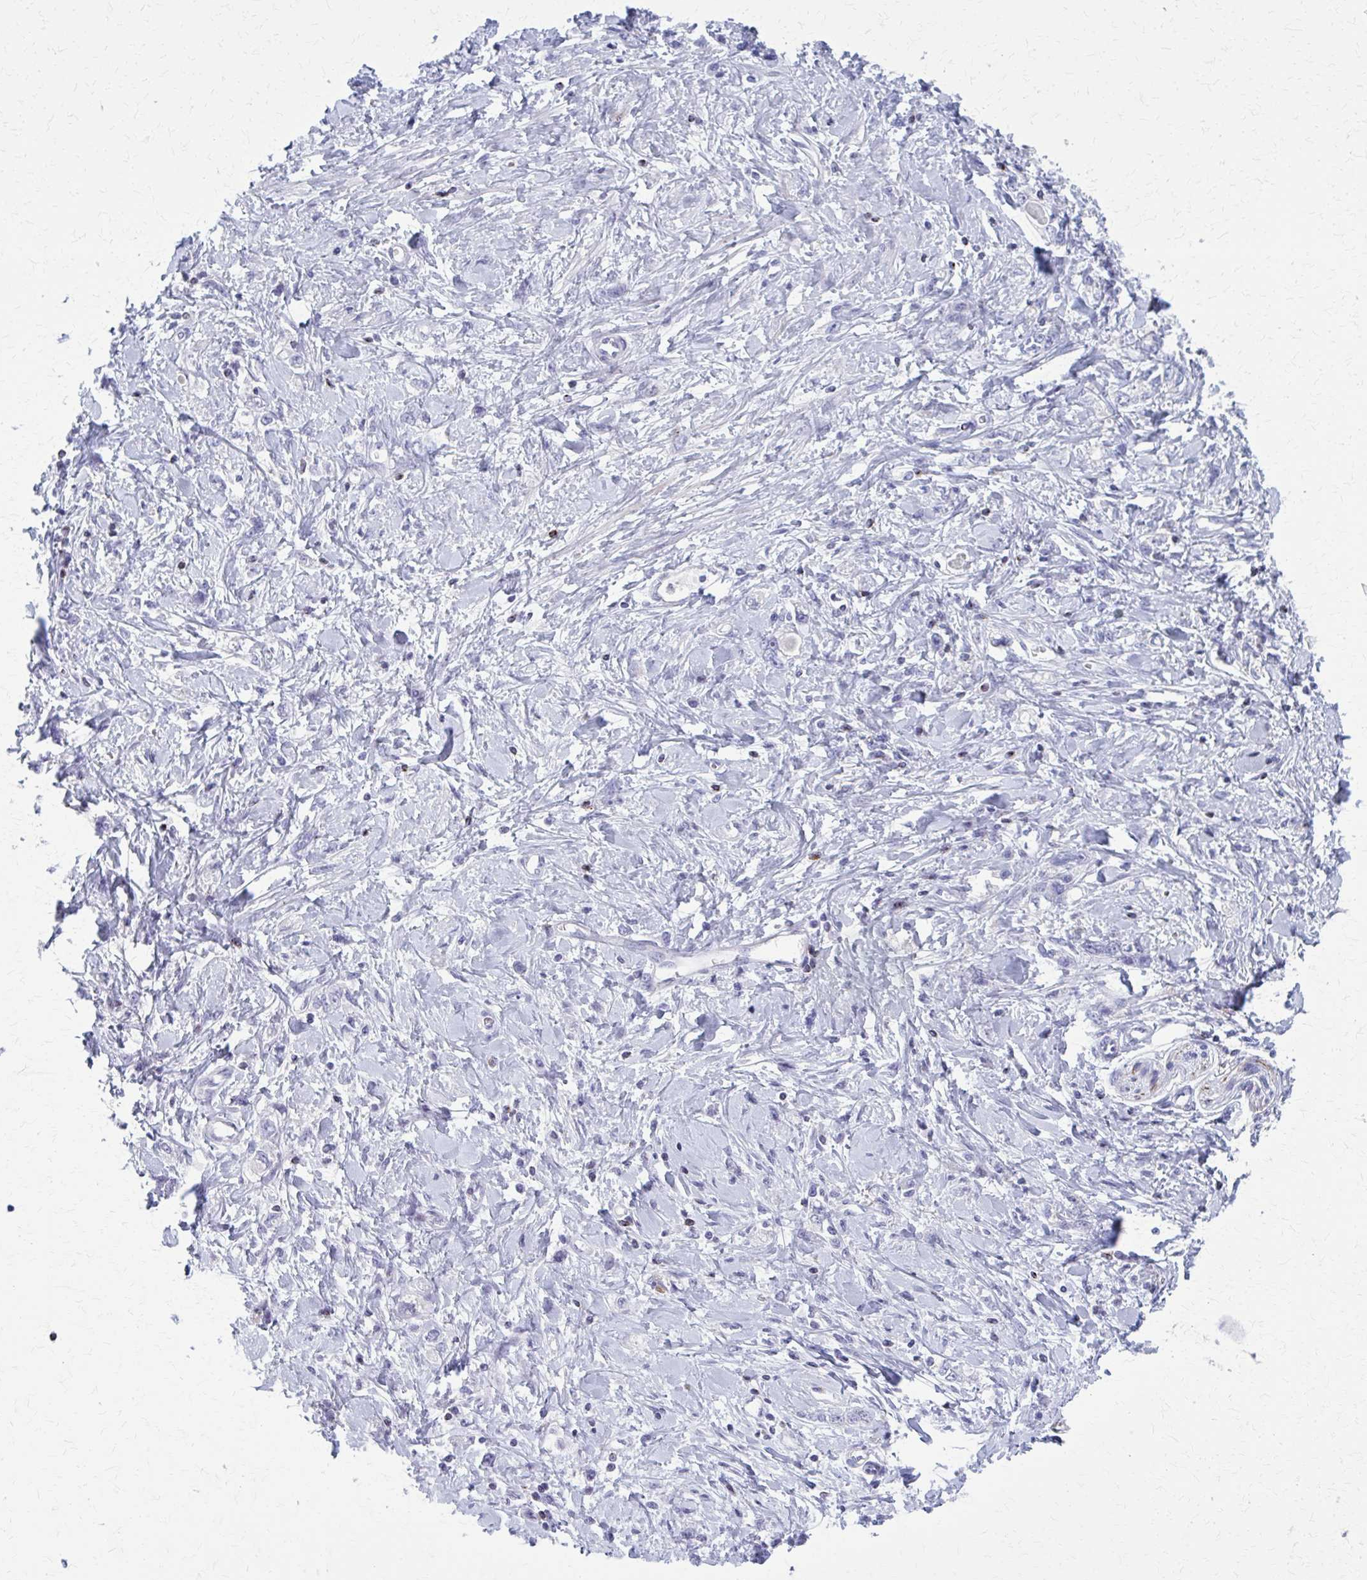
{"staining": {"intensity": "negative", "quantity": "none", "location": "none"}, "tissue": "stomach cancer", "cell_type": "Tumor cells", "image_type": "cancer", "snomed": [{"axis": "morphology", "description": "Adenocarcinoma, NOS"}, {"axis": "topography", "description": "Stomach"}], "caption": "A high-resolution image shows immunohistochemistry (IHC) staining of adenocarcinoma (stomach), which demonstrates no significant staining in tumor cells. Brightfield microscopy of immunohistochemistry (IHC) stained with DAB (brown) and hematoxylin (blue), captured at high magnification.", "gene": "PEDS1", "patient": {"sex": "female", "age": 76}}